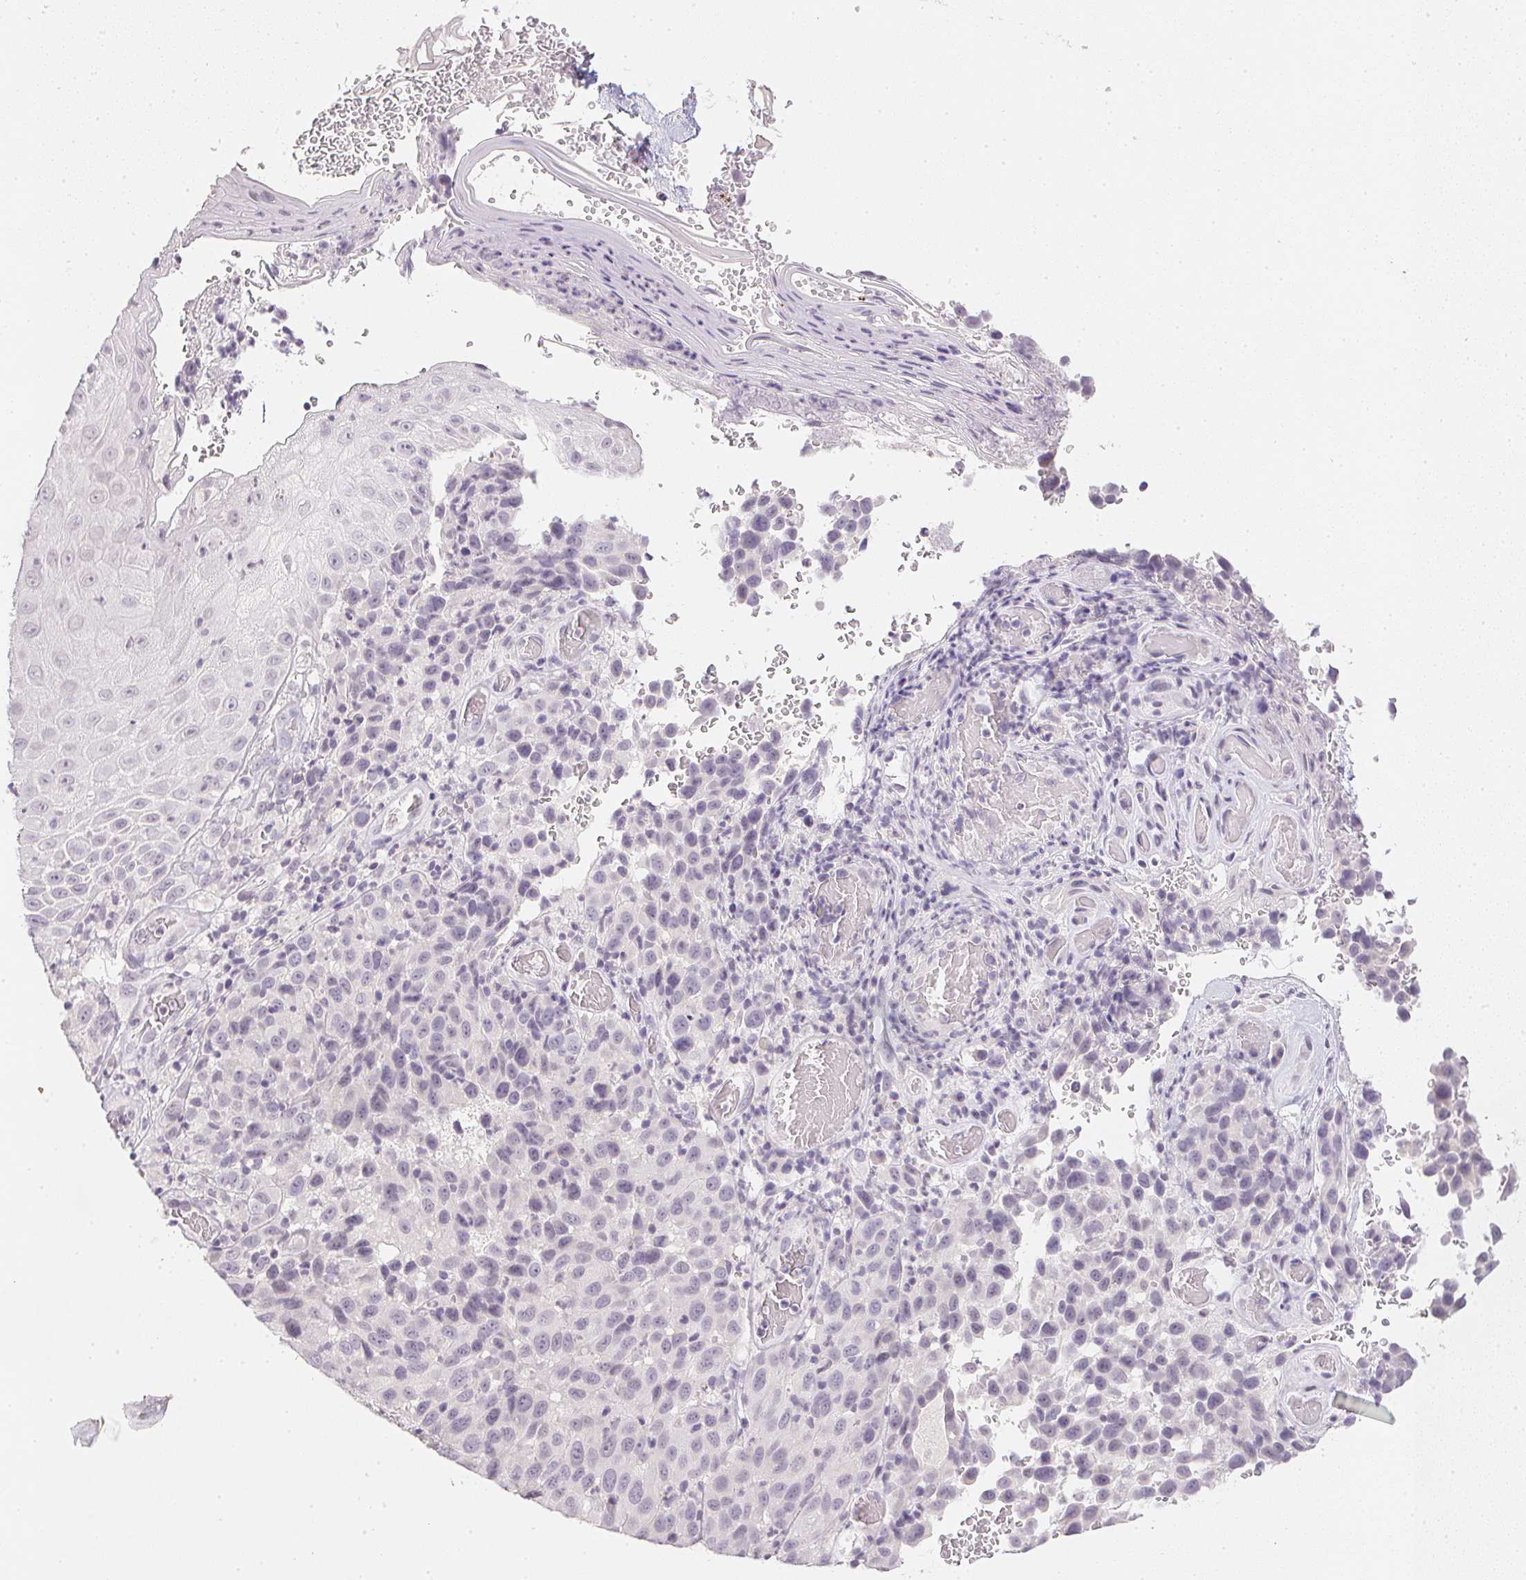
{"staining": {"intensity": "negative", "quantity": "none", "location": "none"}, "tissue": "melanoma", "cell_type": "Tumor cells", "image_type": "cancer", "snomed": [{"axis": "morphology", "description": "Malignant melanoma, NOS"}, {"axis": "topography", "description": "Skin"}], "caption": "Histopathology image shows no significant protein positivity in tumor cells of melanoma.", "gene": "PPY", "patient": {"sex": "male", "age": 85}}